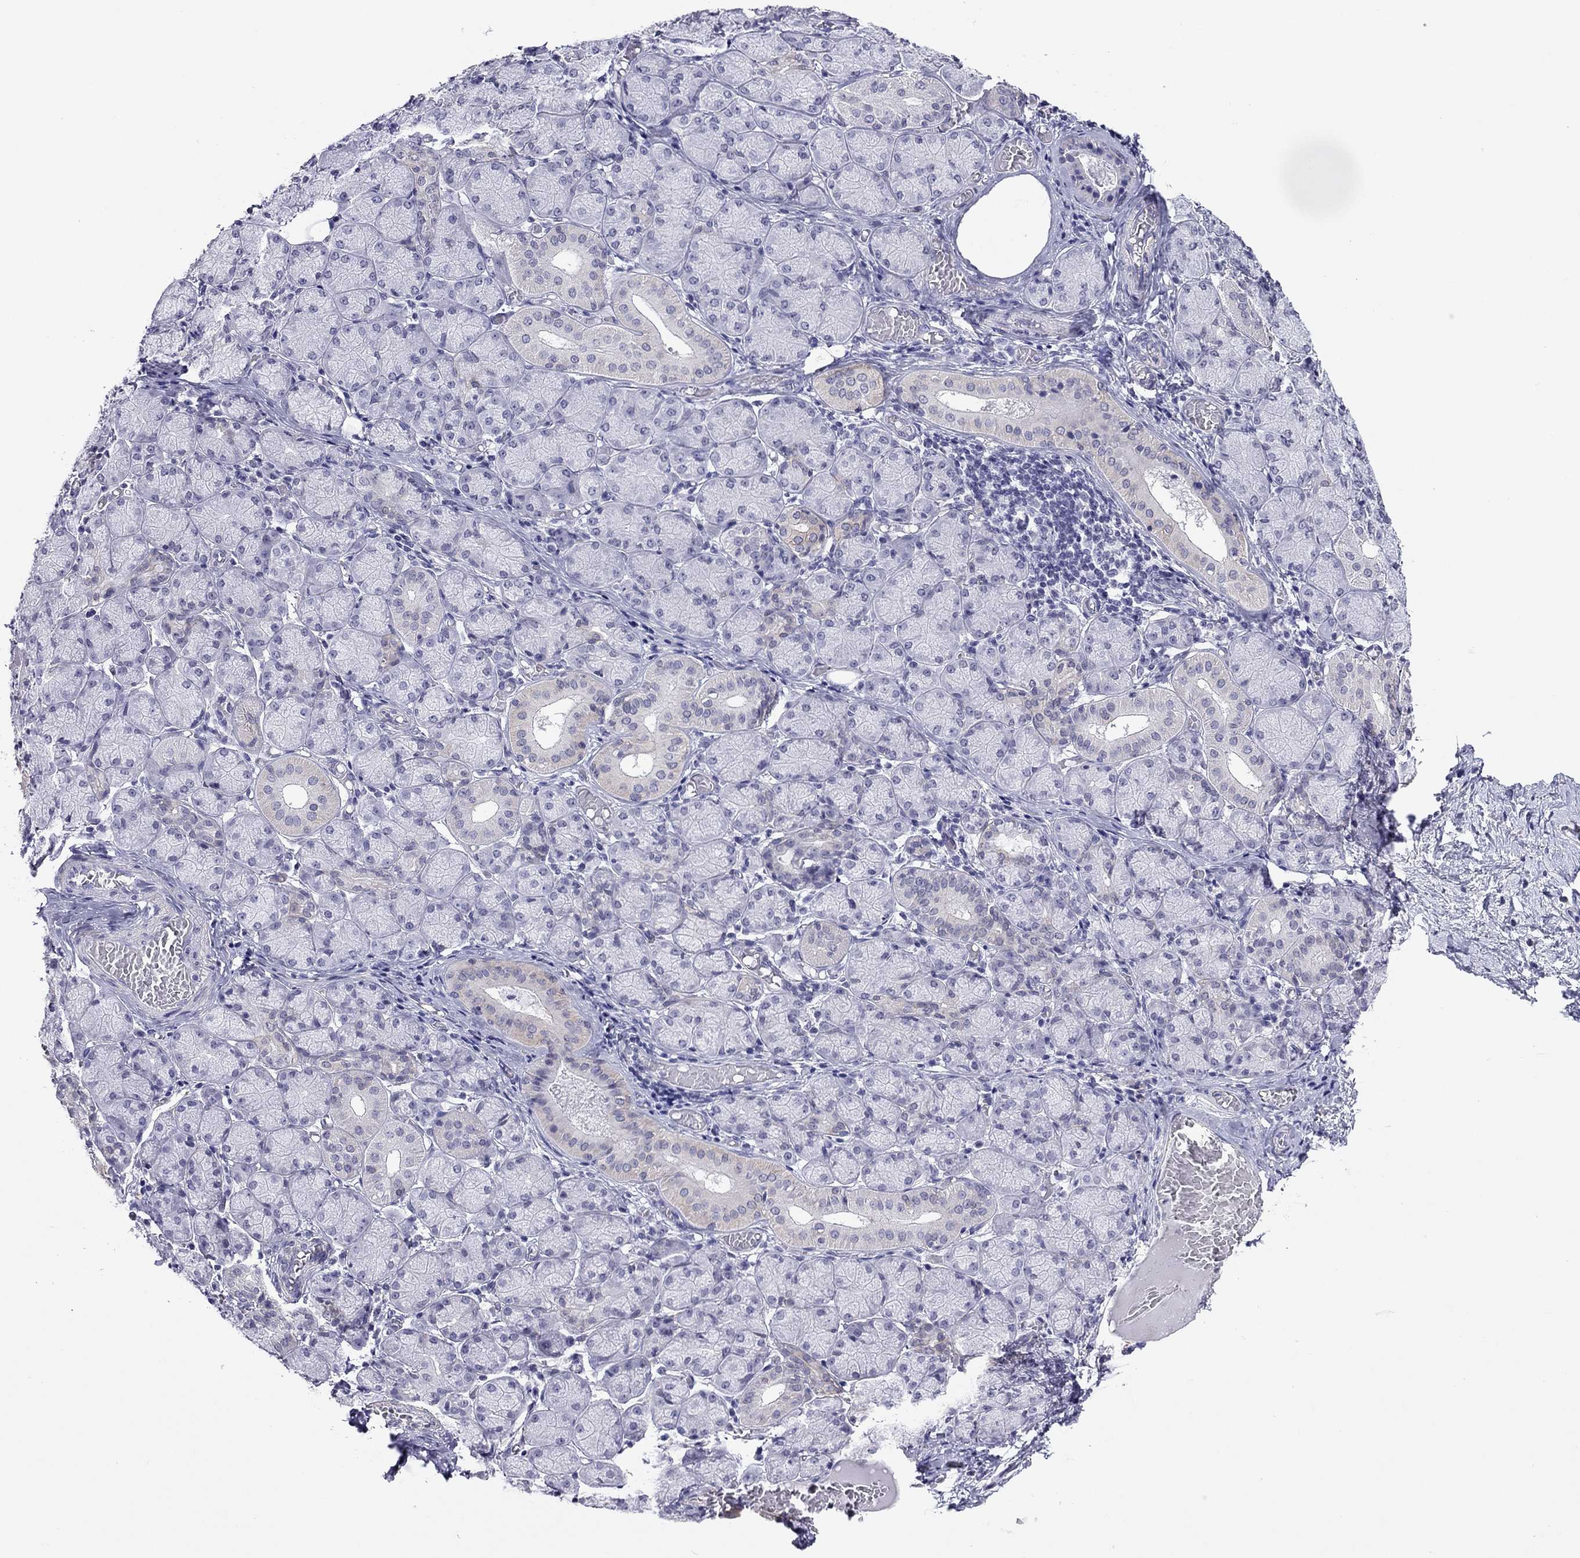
{"staining": {"intensity": "weak", "quantity": "<25%", "location": "cytoplasmic/membranous"}, "tissue": "salivary gland", "cell_type": "Glandular cells", "image_type": "normal", "snomed": [{"axis": "morphology", "description": "Normal tissue, NOS"}, {"axis": "topography", "description": "Salivary gland"}, {"axis": "topography", "description": "Peripheral nerve tissue"}], "caption": "The micrograph exhibits no staining of glandular cells in benign salivary gland.", "gene": "MYMX", "patient": {"sex": "female", "age": 24}}